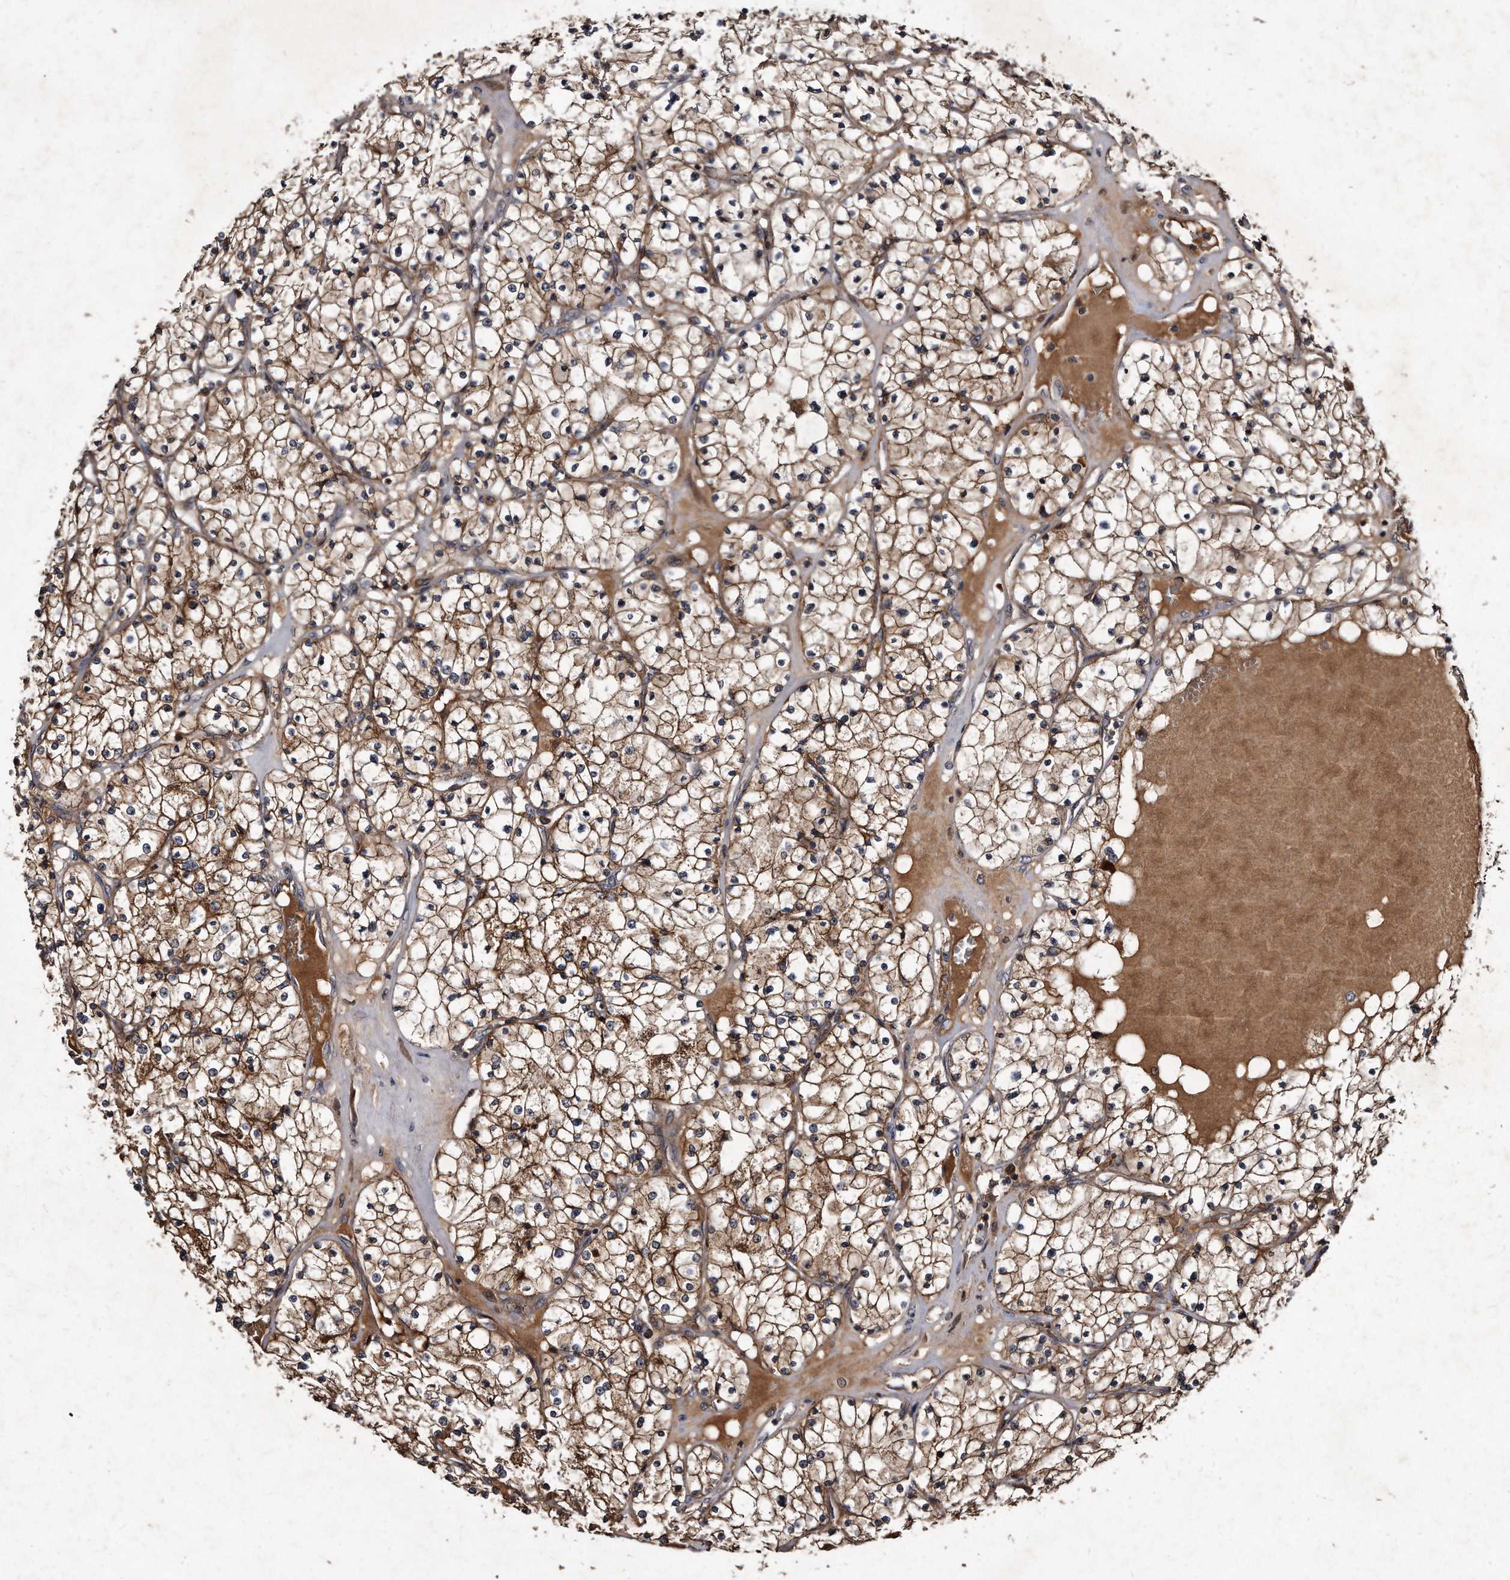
{"staining": {"intensity": "moderate", "quantity": ">75%", "location": "cytoplasmic/membranous"}, "tissue": "renal cancer", "cell_type": "Tumor cells", "image_type": "cancer", "snomed": [{"axis": "morphology", "description": "Normal tissue, NOS"}, {"axis": "morphology", "description": "Adenocarcinoma, NOS"}, {"axis": "topography", "description": "Kidney"}], "caption": "The histopathology image exhibits immunohistochemical staining of adenocarcinoma (renal). There is moderate cytoplasmic/membranous positivity is appreciated in about >75% of tumor cells.", "gene": "FAM136A", "patient": {"sex": "male", "age": 68}}